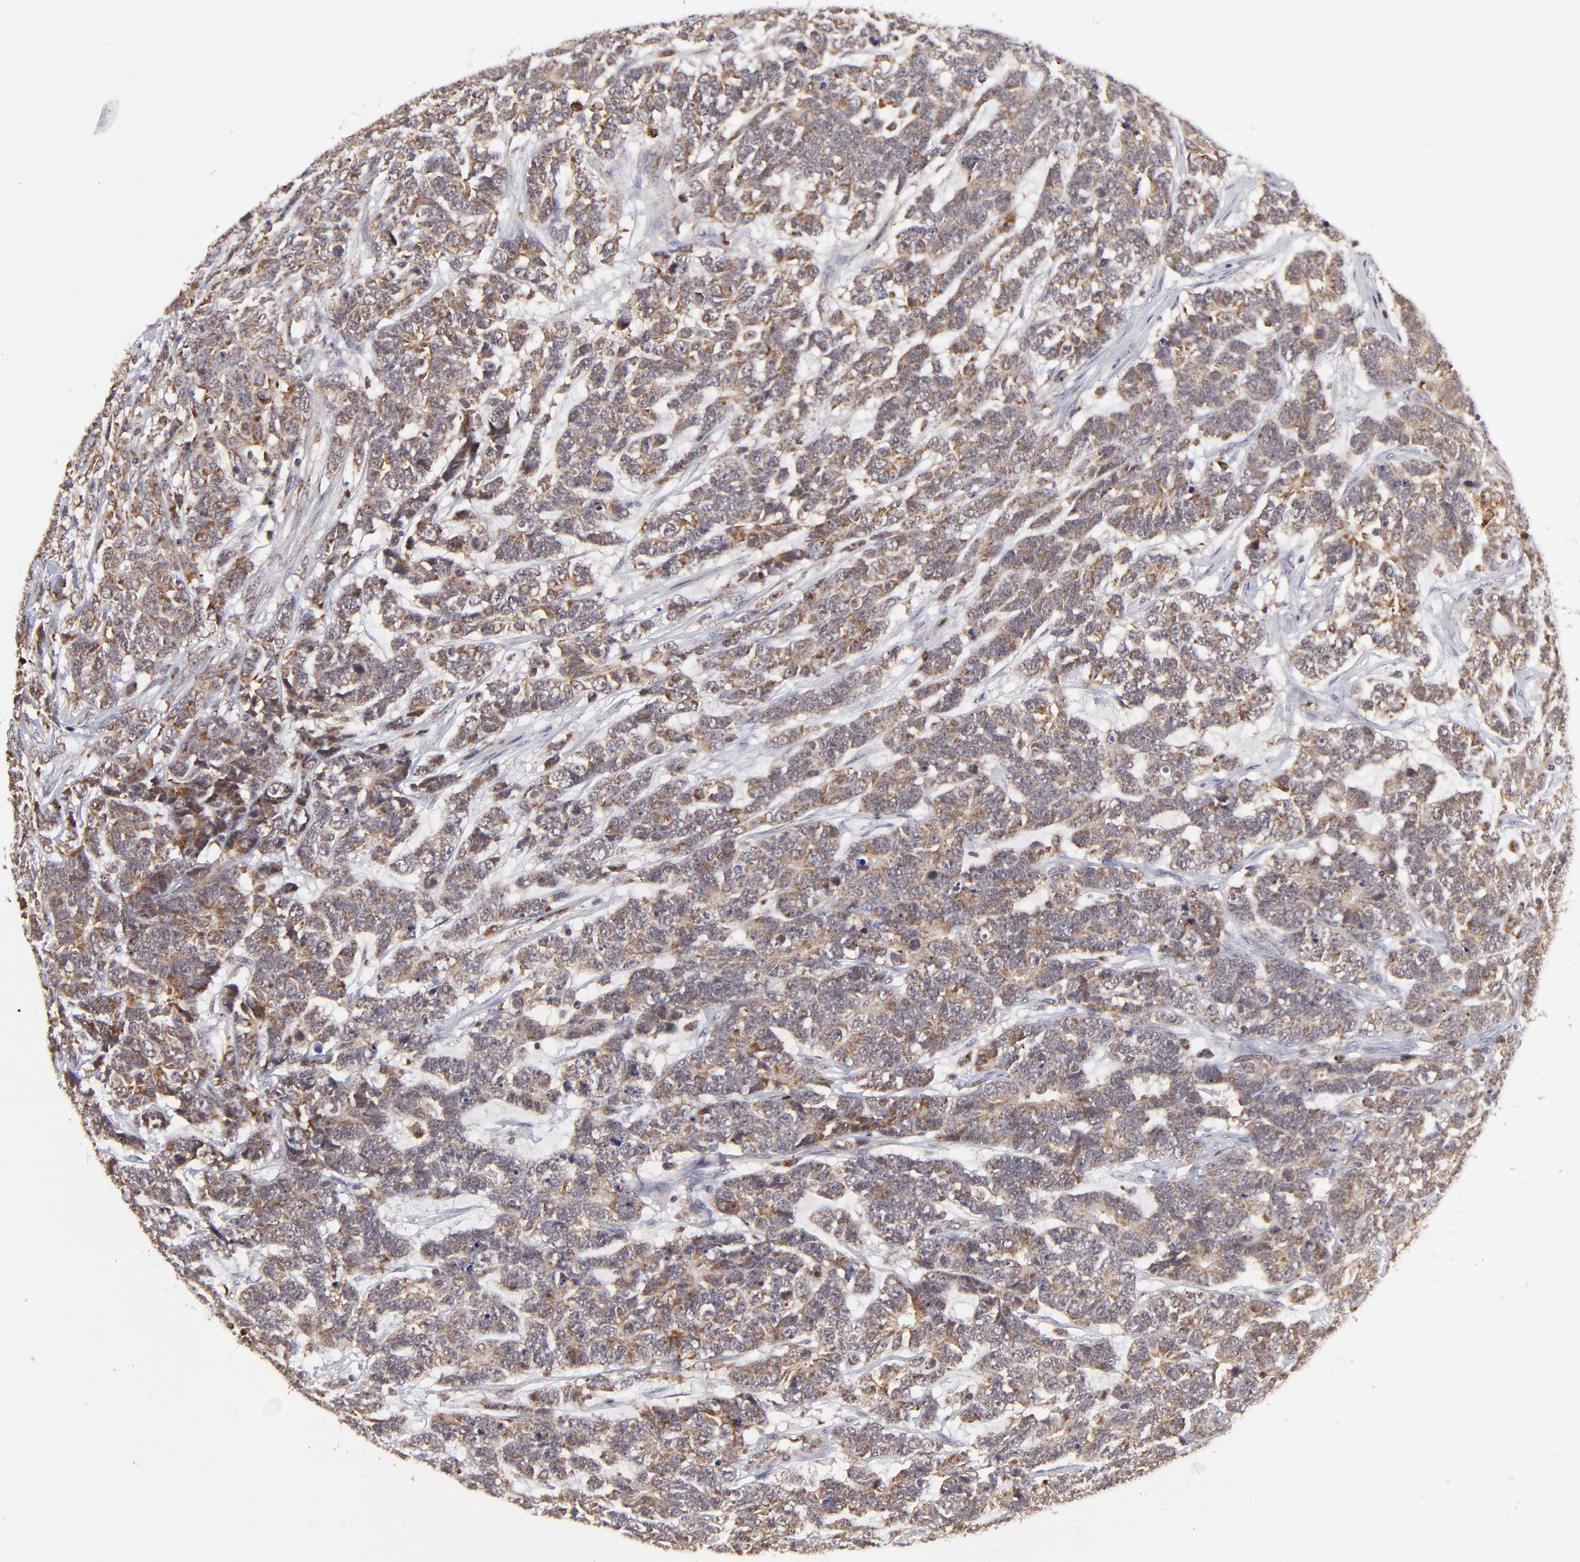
{"staining": {"intensity": "moderate", "quantity": ">75%", "location": "cytoplasmic/membranous"}, "tissue": "testis cancer", "cell_type": "Tumor cells", "image_type": "cancer", "snomed": [{"axis": "morphology", "description": "Carcinoma, Embryonal, NOS"}, {"axis": "topography", "description": "Testis"}], "caption": "A brown stain highlights moderate cytoplasmic/membranous expression of a protein in embryonal carcinoma (testis) tumor cells.", "gene": "MAP2K7", "patient": {"sex": "male", "age": 26}}